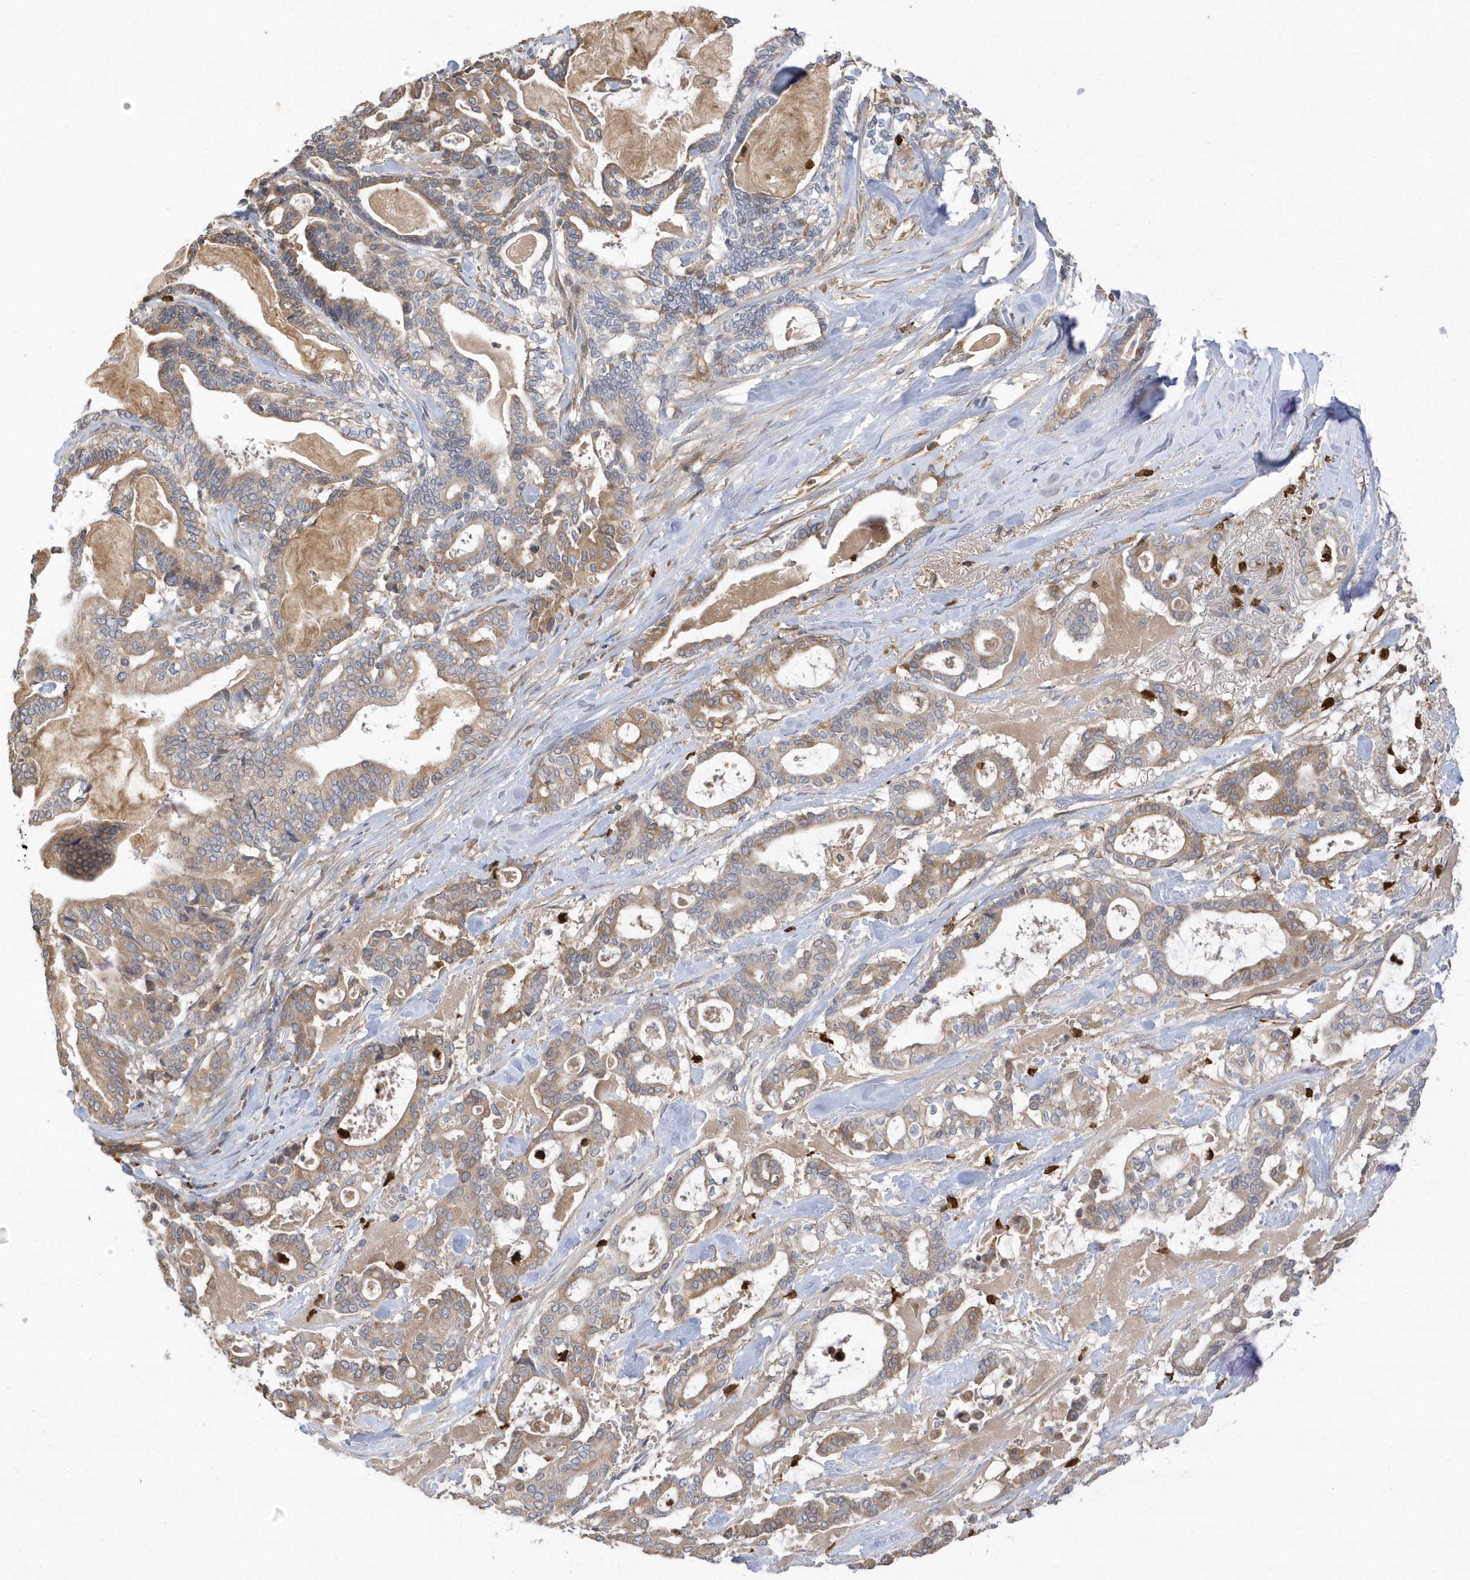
{"staining": {"intensity": "weak", "quantity": "25%-75%", "location": "cytoplasmic/membranous"}, "tissue": "pancreatic cancer", "cell_type": "Tumor cells", "image_type": "cancer", "snomed": [{"axis": "morphology", "description": "Adenocarcinoma, NOS"}, {"axis": "topography", "description": "Pancreas"}], "caption": "Brown immunohistochemical staining in human pancreatic cancer (adenocarcinoma) exhibits weak cytoplasmic/membranous positivity in approximately 25%-75% of tumor cells.", "gene": "DPP9", "patient": {"sex": "male", "age": 63}}